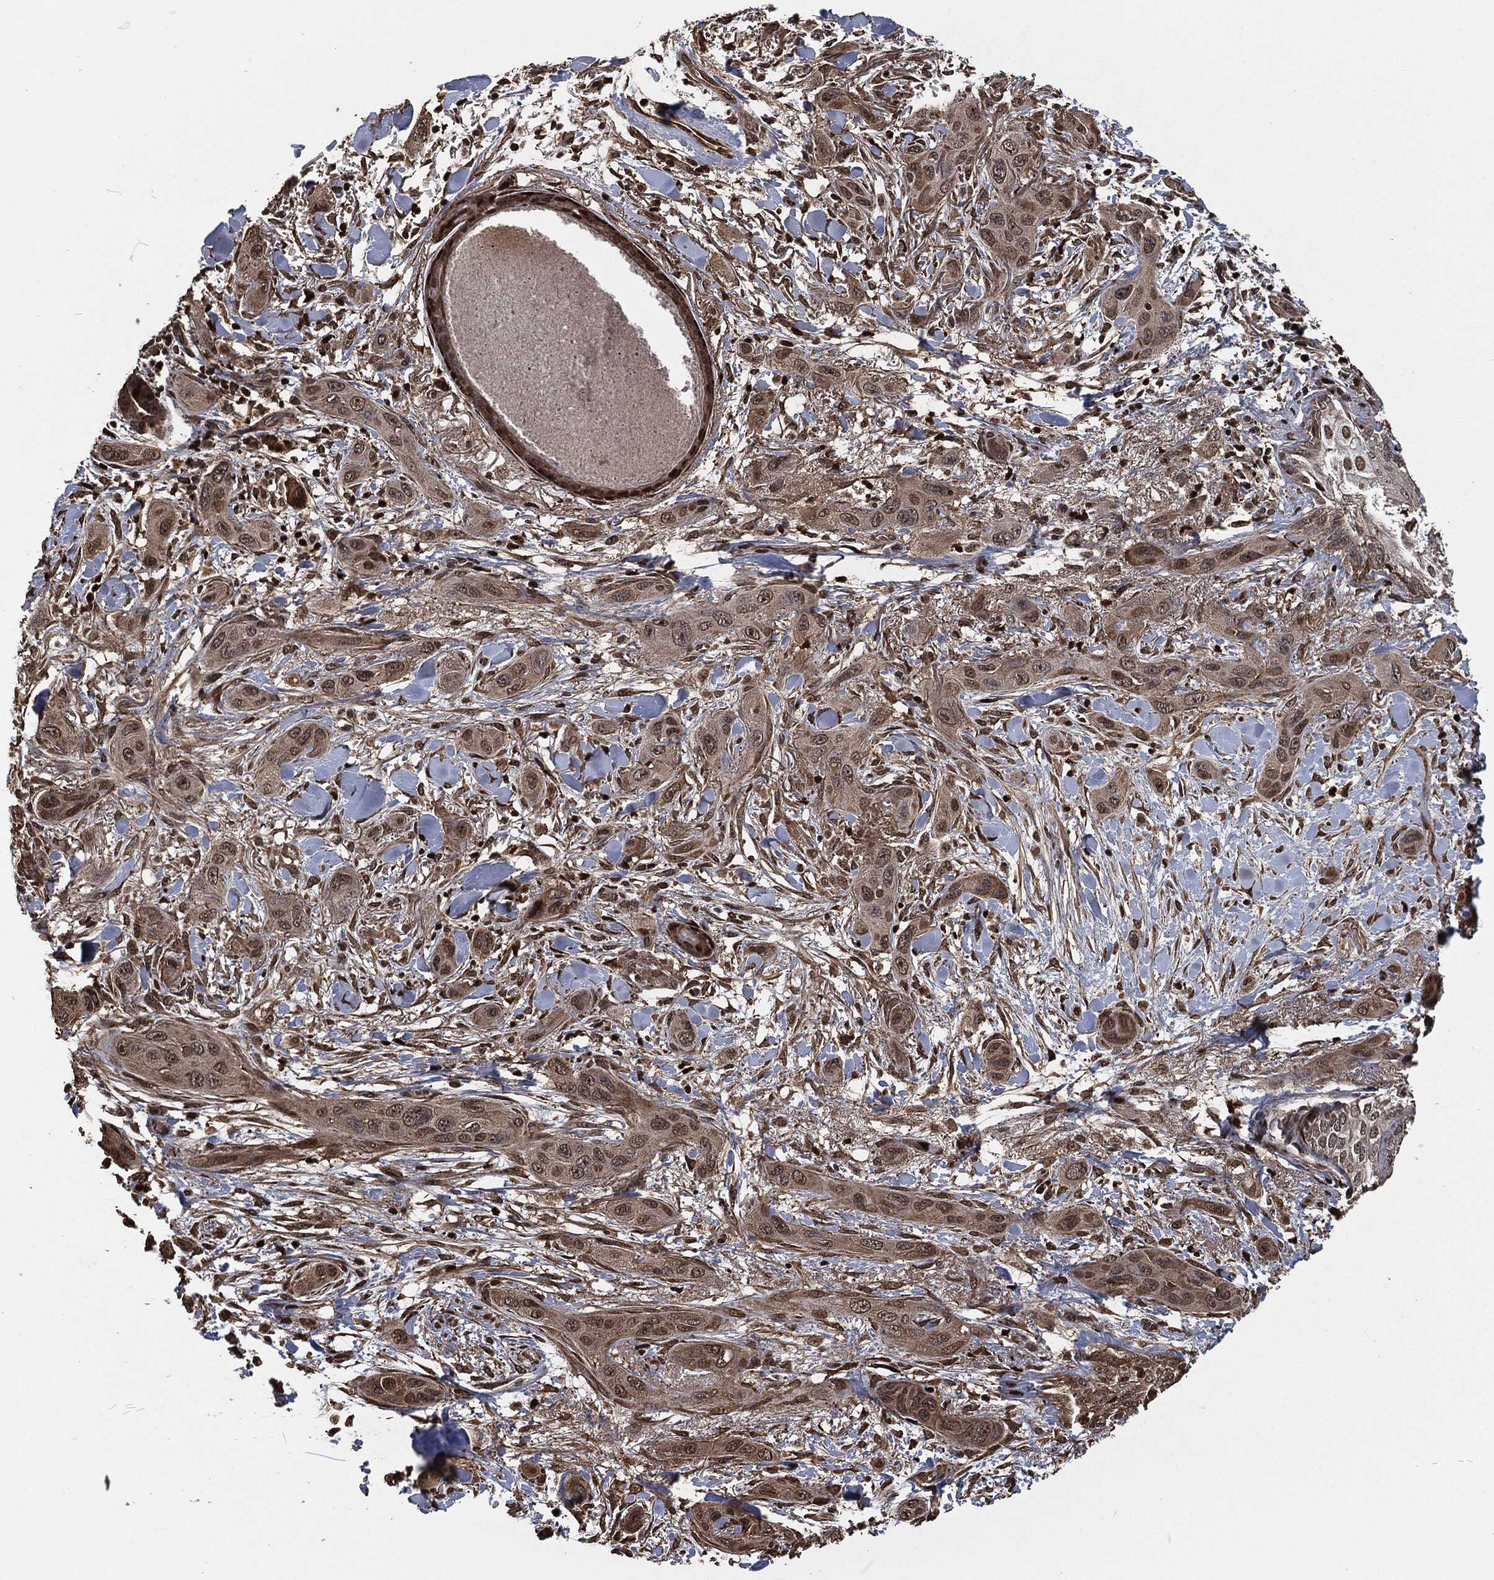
{"staining": {"intensity": "moderate", "quantity": "25%-75%", "location": "nuclear"}, "tissue": "skin cancer", "cell_type": "Tumor cells", "image_type": "cancer", "snomed": [{"axis": "morphology", "description": "Squamous cell carcinoma, NOS"}, {"axis": "topography", "description": "Skin"}], "caption": "Protein analysis of skin cancer (squamous cell carcinoma) tissue shows moderate nuclear expression in approximately 25%-75% of tumor cells.", "gene": "SNAI1", "patient": {"sex": "male", "age": 78}}